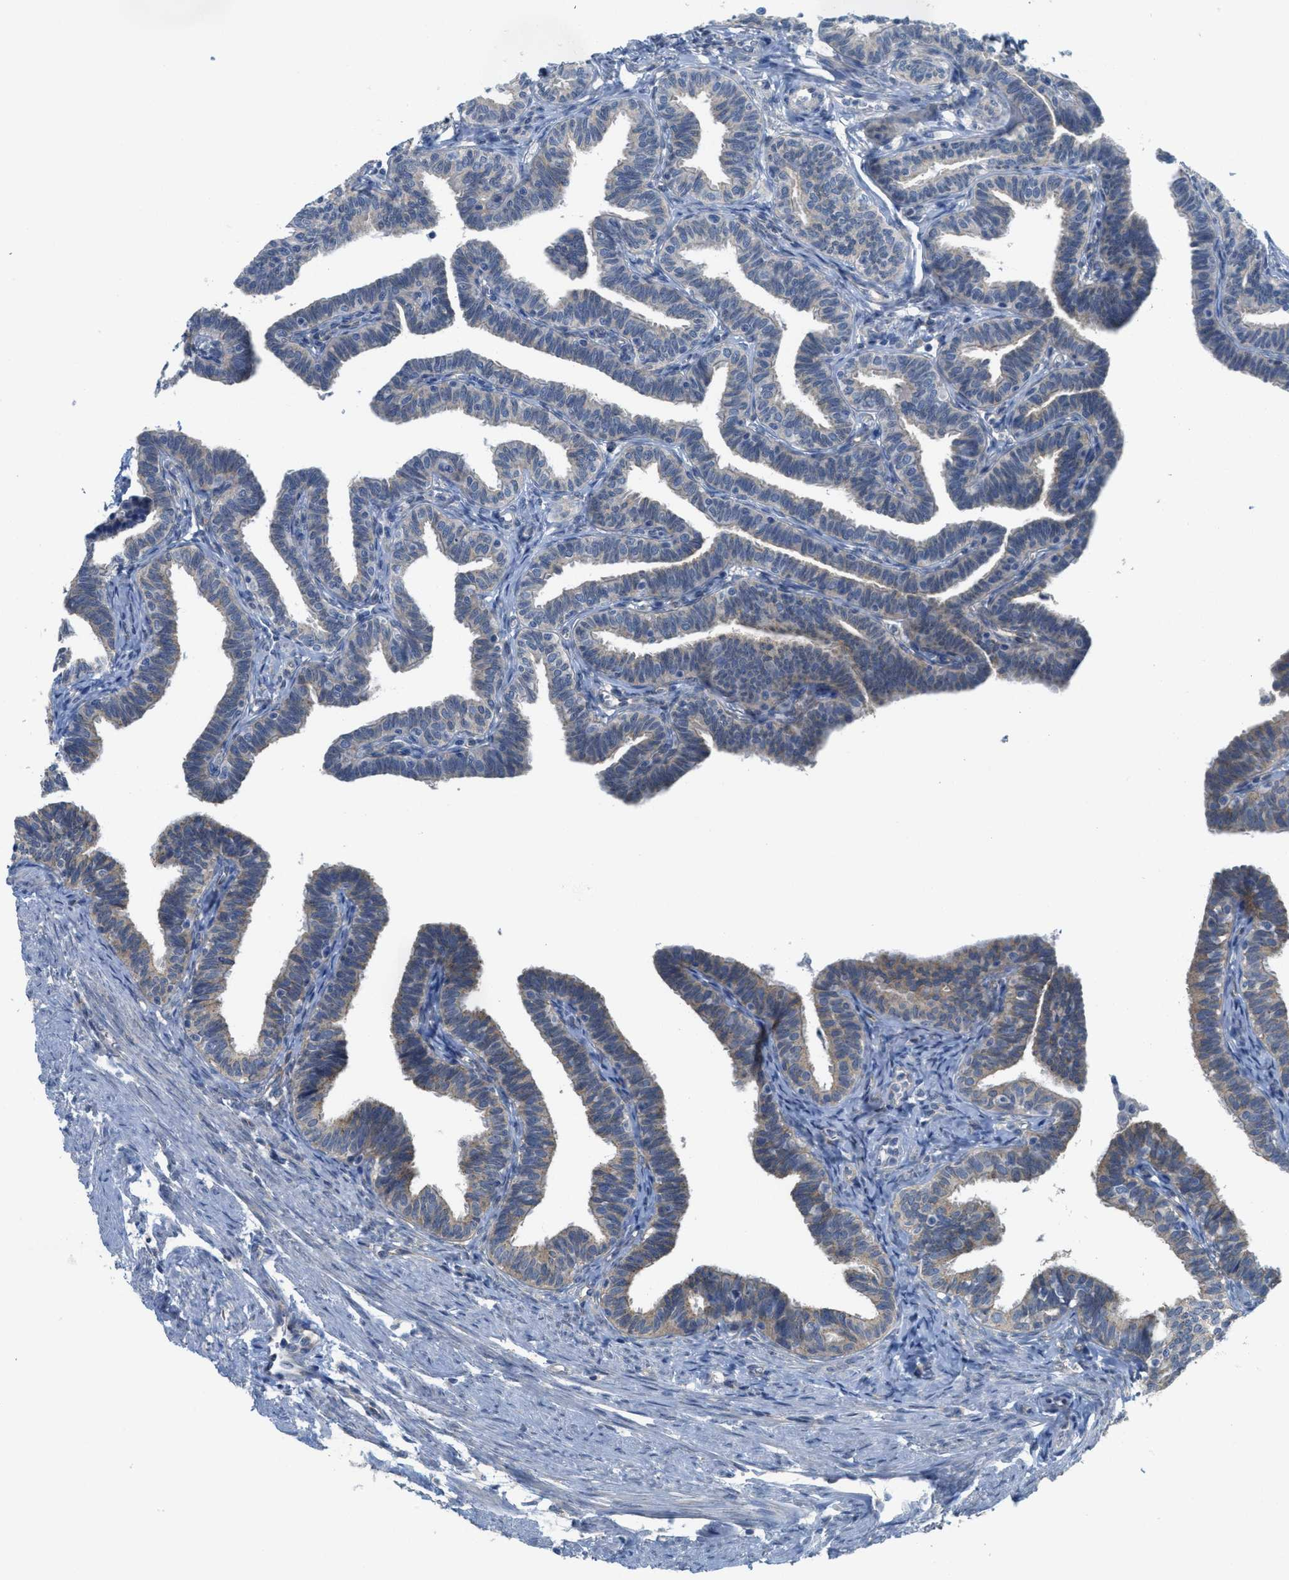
{"staining": {"intensity": "weak", "quantity": "<25%", "location": "cytoplasmic/membranous"}, "tissue": "fallopian tube", "cell_type": "Glandular cells", "image_type": "normal", "snomed": [{"axis": "morphology", "description": "Normal tissue, NOS"}, {"axis": "topography", "description": "Fallopian tube"}, {"axis": "topography", "description": "Ovary"}], "caption": "Photomicrograph shows no significant protein positivity in glandular cells of normal fallopian tube. (DAB (3,3'-diaminobenzidine) immunohistochemistry, high magnification).", "gene": "ZFYVE9", "patient": {"sex": "female", "age": 23}}